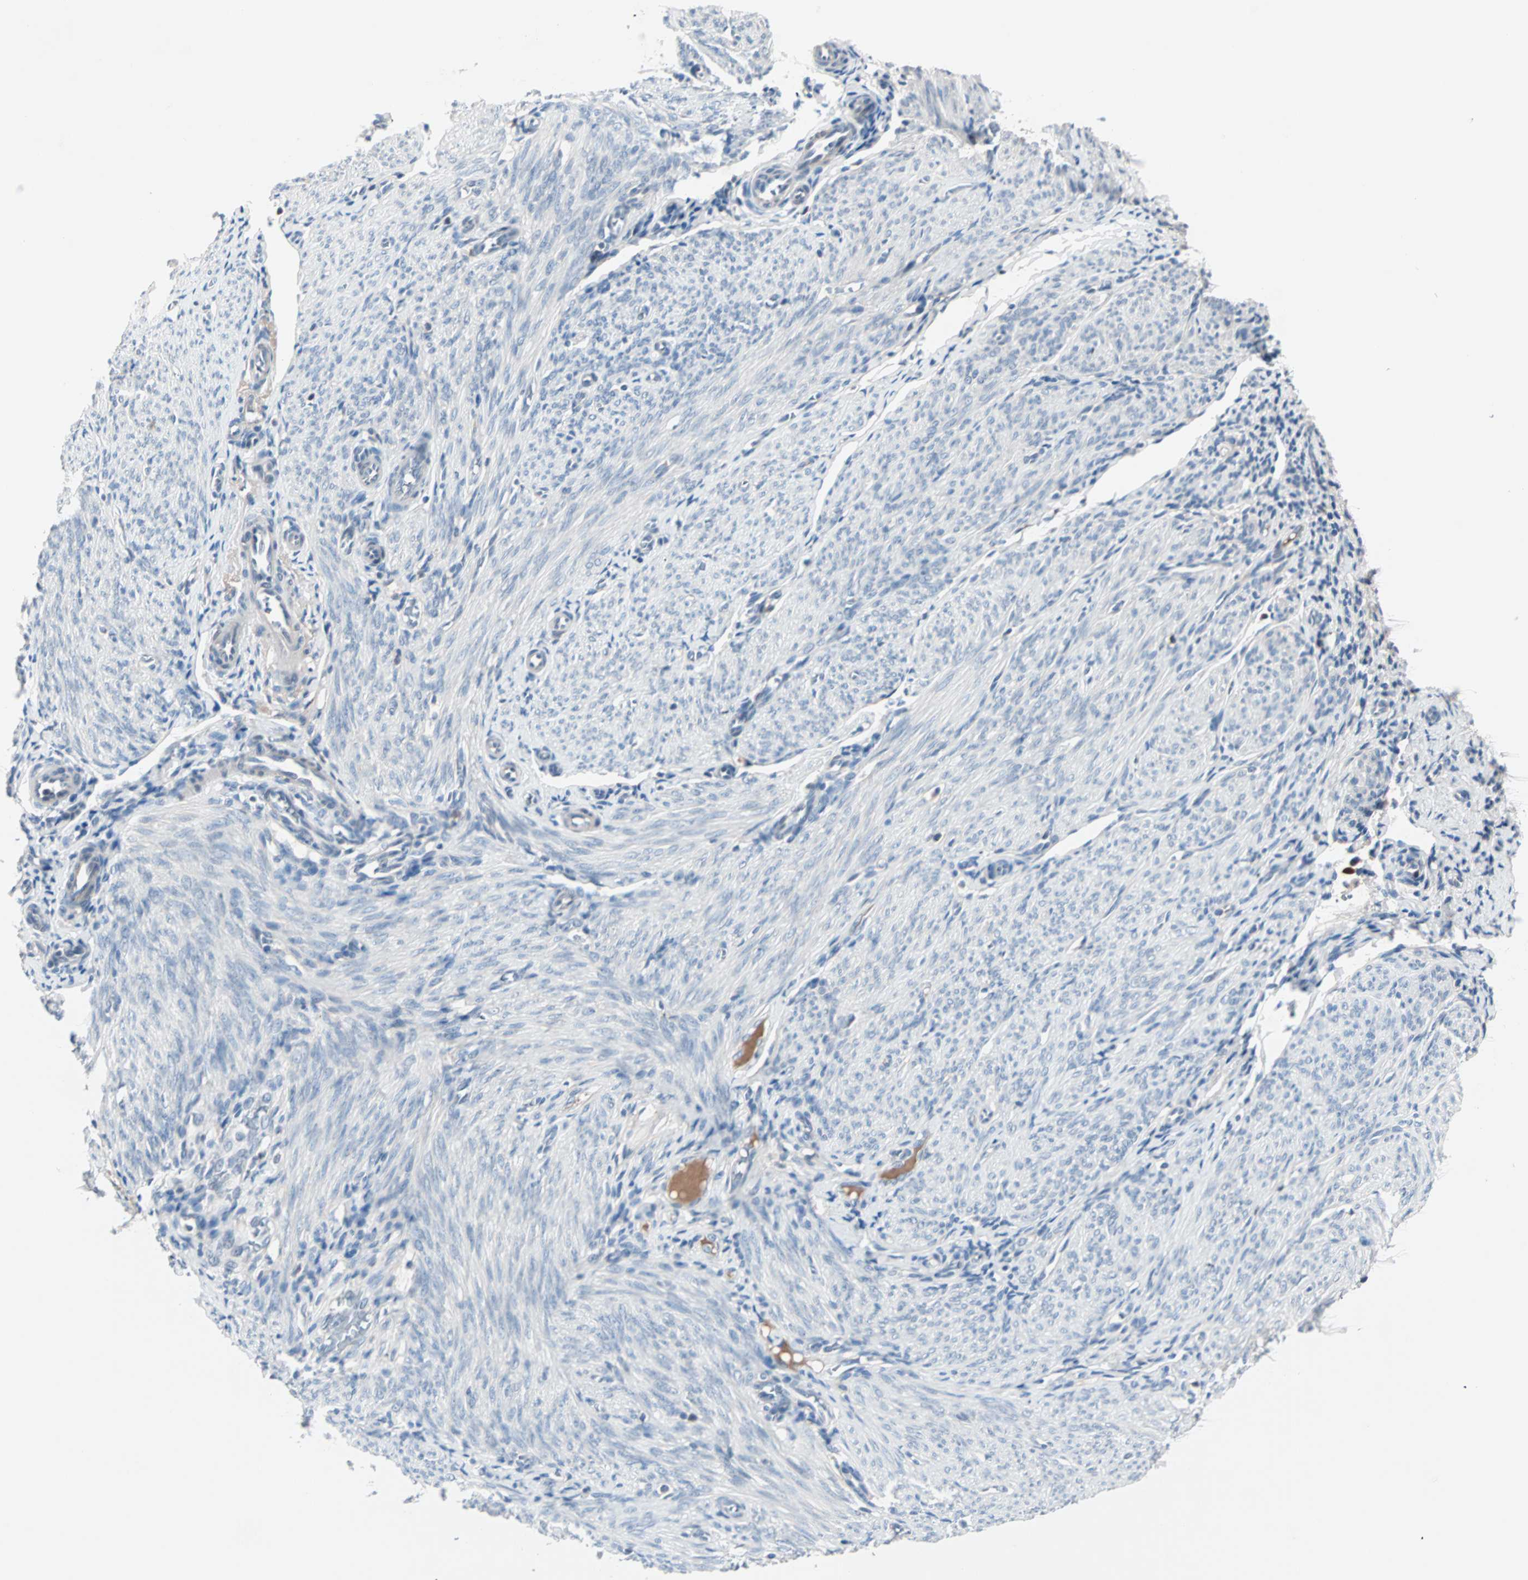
{"staining": {"intensity": "negative", "quantity": "none", "location": "none"}, "tissue": "endometrium", "cell_type": "Cells in endometrial stroma", "image_type": "normal", "snomed": [{"axis": "morphology", "description": "Normal tissue, NOS"}, {"axis": "topography", "description": "Endometrium"}], "caption": "Immunohistochemistry (IHC) image of benign endometrium stained for a protein (brown), which shows no positivity in cells in endometrial stroma.", "gene": "CCNE2", "patient": {"sex": "female", "age": 61}}